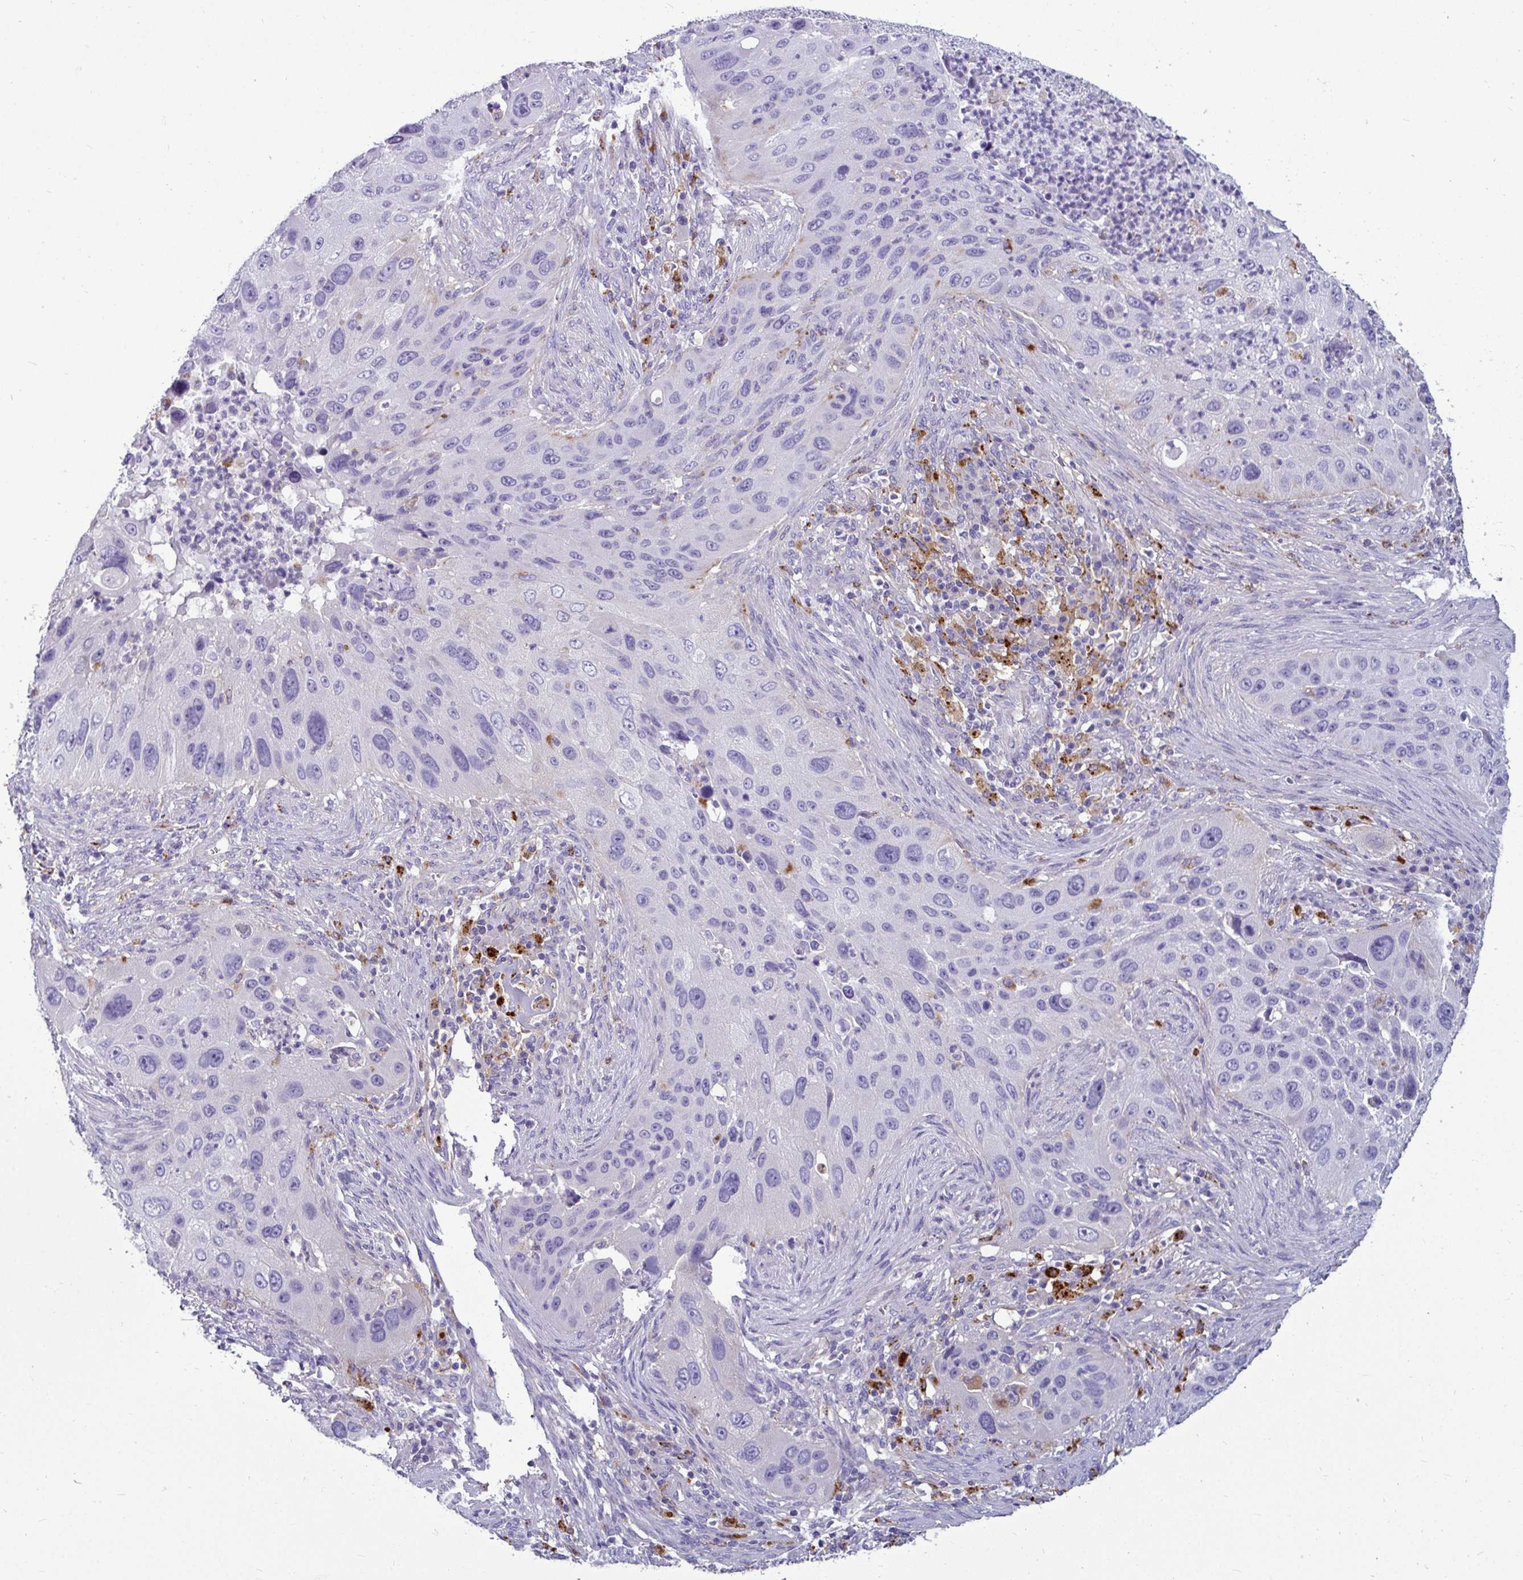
{"staining": {"intensity": "negative", "quantity": "none", "location": "none"}, "tissue": "lung cancer", "cell_type": "Tumor cells", "image_type": "cancer", "snomed": [{"axis": "morphology", "description": "Squamous cell carcinoma, NOS"}, {"axis": "topography", "description": "Lung"}], "caption": "This photomicrograph is of lung squamous cell carcinoma stained with immunohistochemistry (IHC) to label a protein in brown with the nuclei are counter-stained blue. There is no expression in tumor cells. (DAB (3,3'-diaminobenzidine) immunohistochemistry (IHC) with hematoxylin counter stain).", "gene": "CTSZ", "patient": {"sex": "male", "age": 63}}